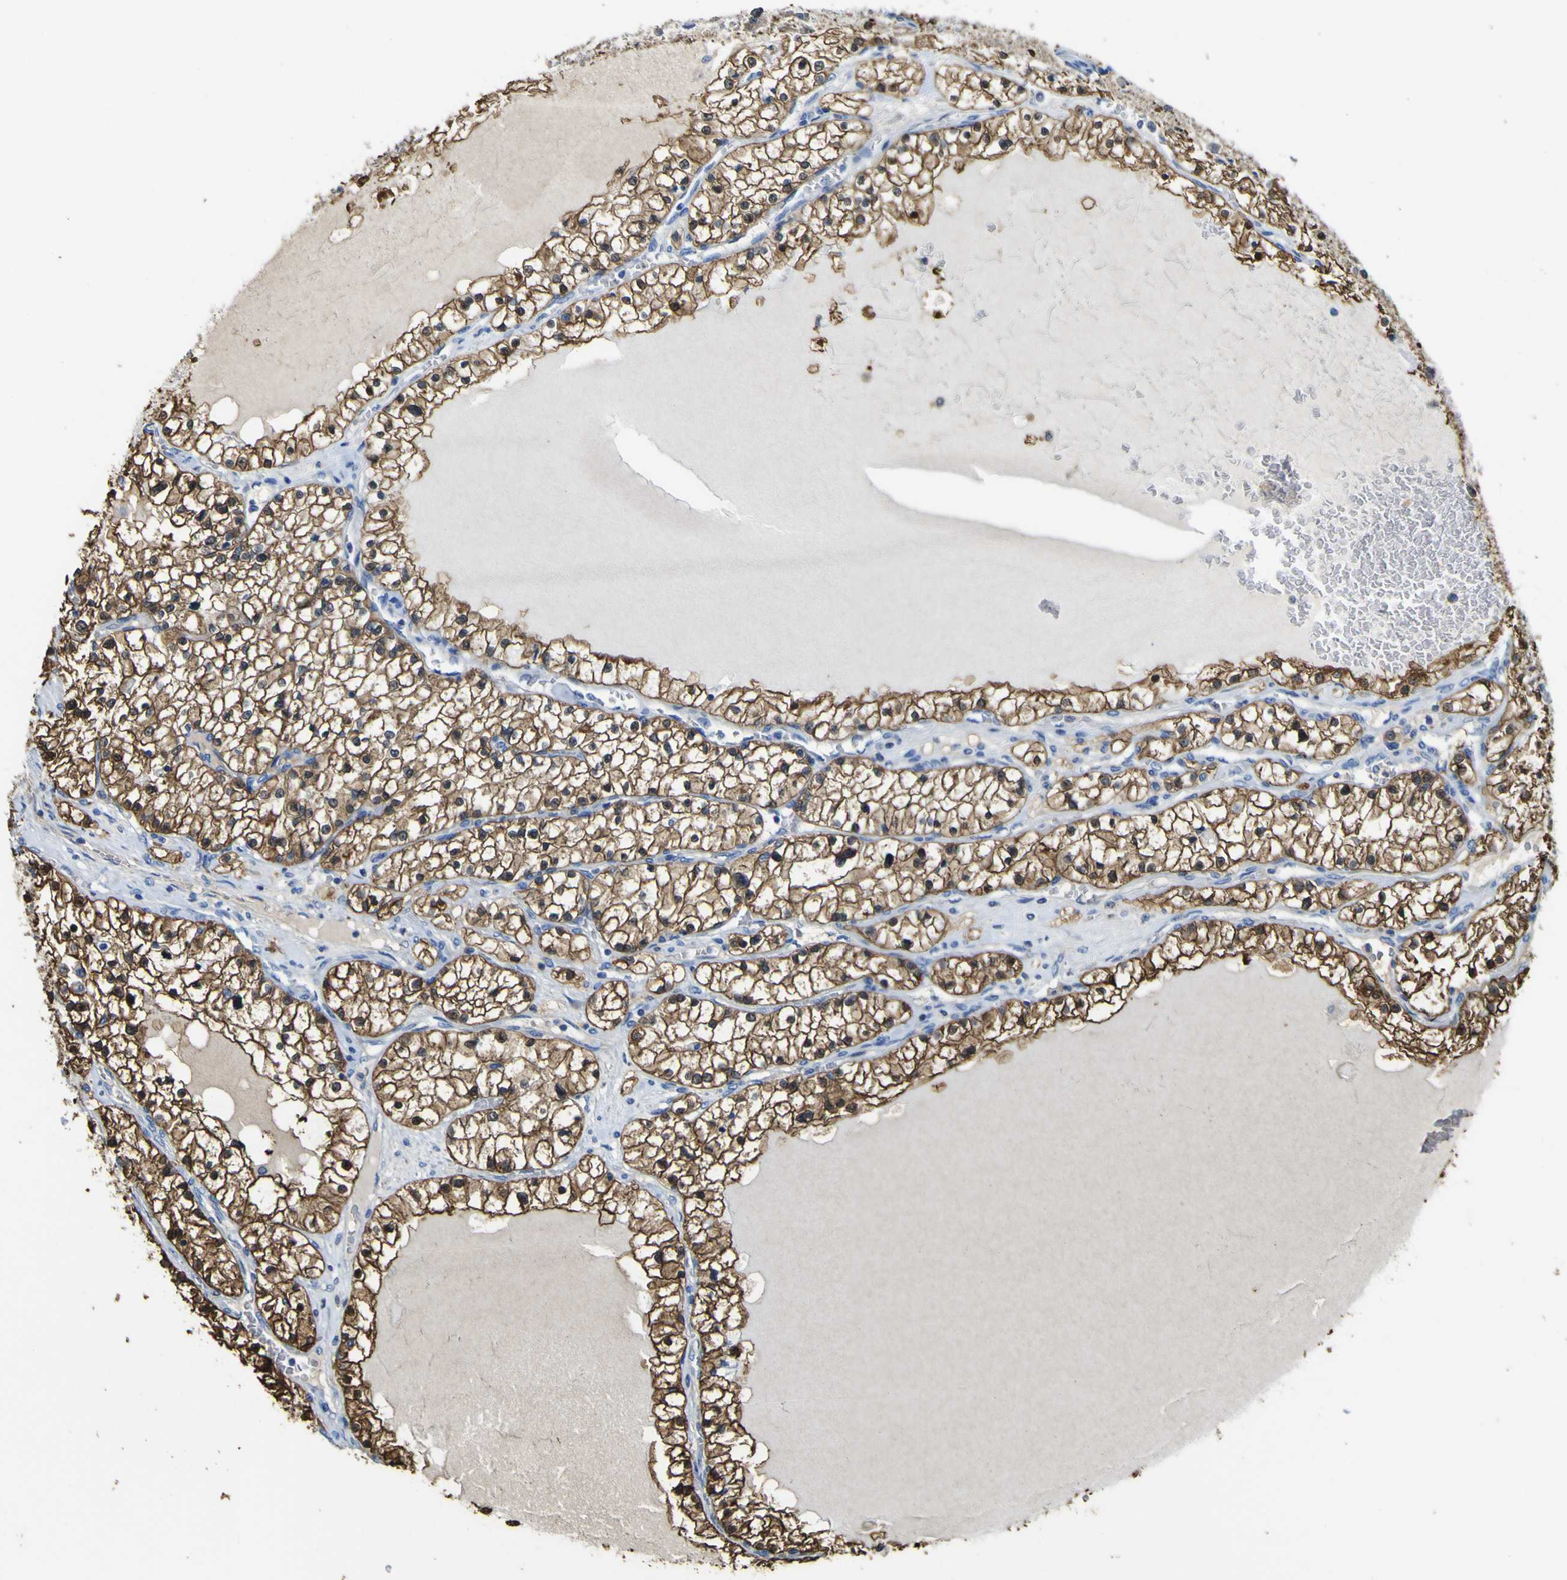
{"staining": {"intensity": "moderate", "quantity": ">75%", "location": "cytoplasmic/membranous,nuclear"}, "tissue": "renal cancer", "cell_type": "Tumor cells", "image_type": "cancer", "snomed": [{"axis": "morphology", "description": "Adenocarcinoma, NOS"}, {"axis": "topography", "description": "Kidney"}], "caption": "About >75% of tumor cells in human renal cancer reveal moderate cytoplasmic/membranous and nuclear protein expression as visualized by brown immunohistochemical staining.", "gene": "ABHD3", "patient": {"sex": "male", "age": 68}}